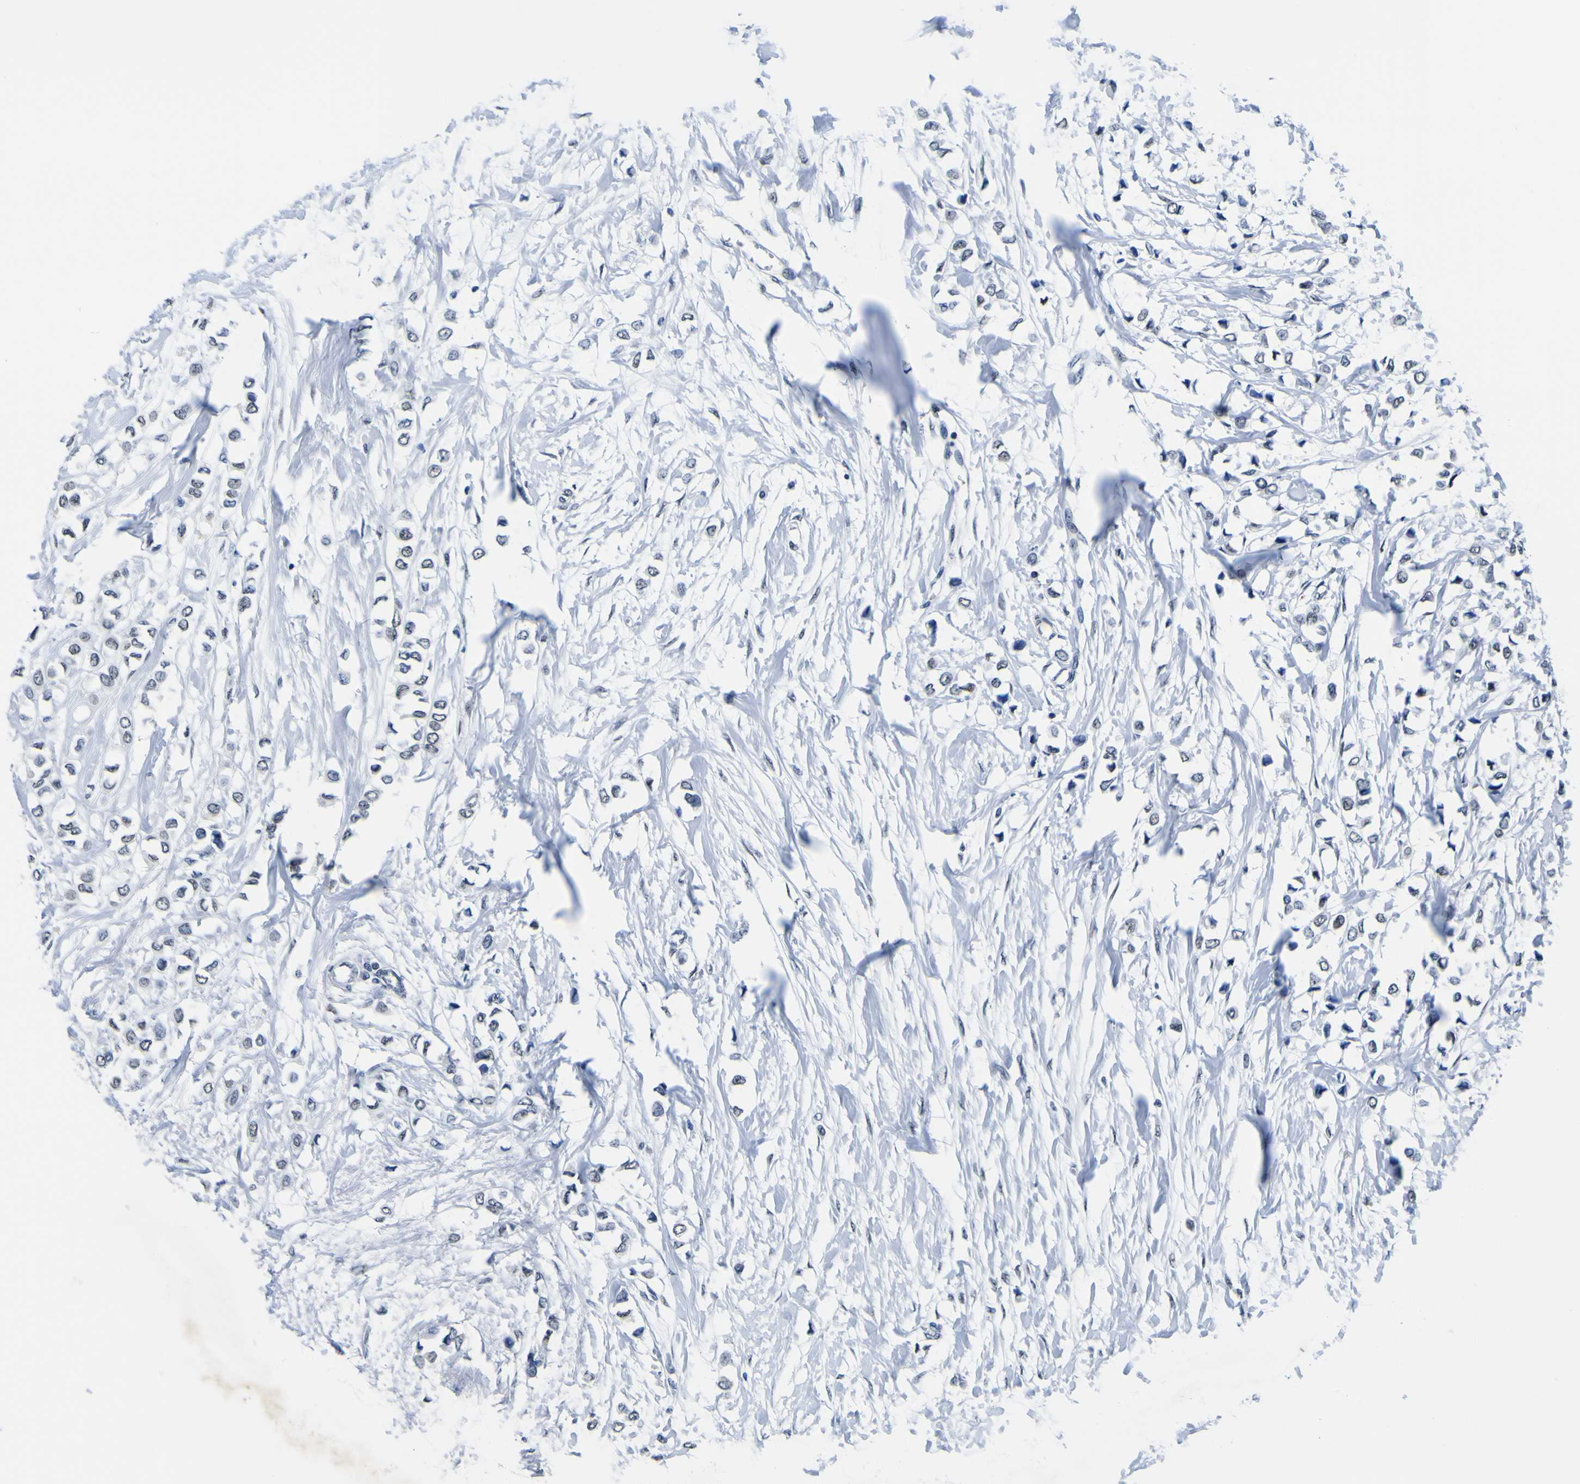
{"staining": {"intensity": "negative", "quantity": "none", "location": "none"}, "tissue": "breast cancer", "cell_type": "Tumor cells", "image_type": "cancer", "snomed": [{"axis": "morphology", "description": "Lobular carcinoma"}, {"axis": "topography", "description": "Breast"}], "caption": "Image shows no protein expression in tumor cells of lobular carcinoma (breast) tissue. (DAB (3,3'-diaminobenzidine) immunohistochemistry (IHC) visualized using brightfield microscopy, high magnification).", "gene": "CUL4B", "patient": {"sex": "female", "age": 51}}